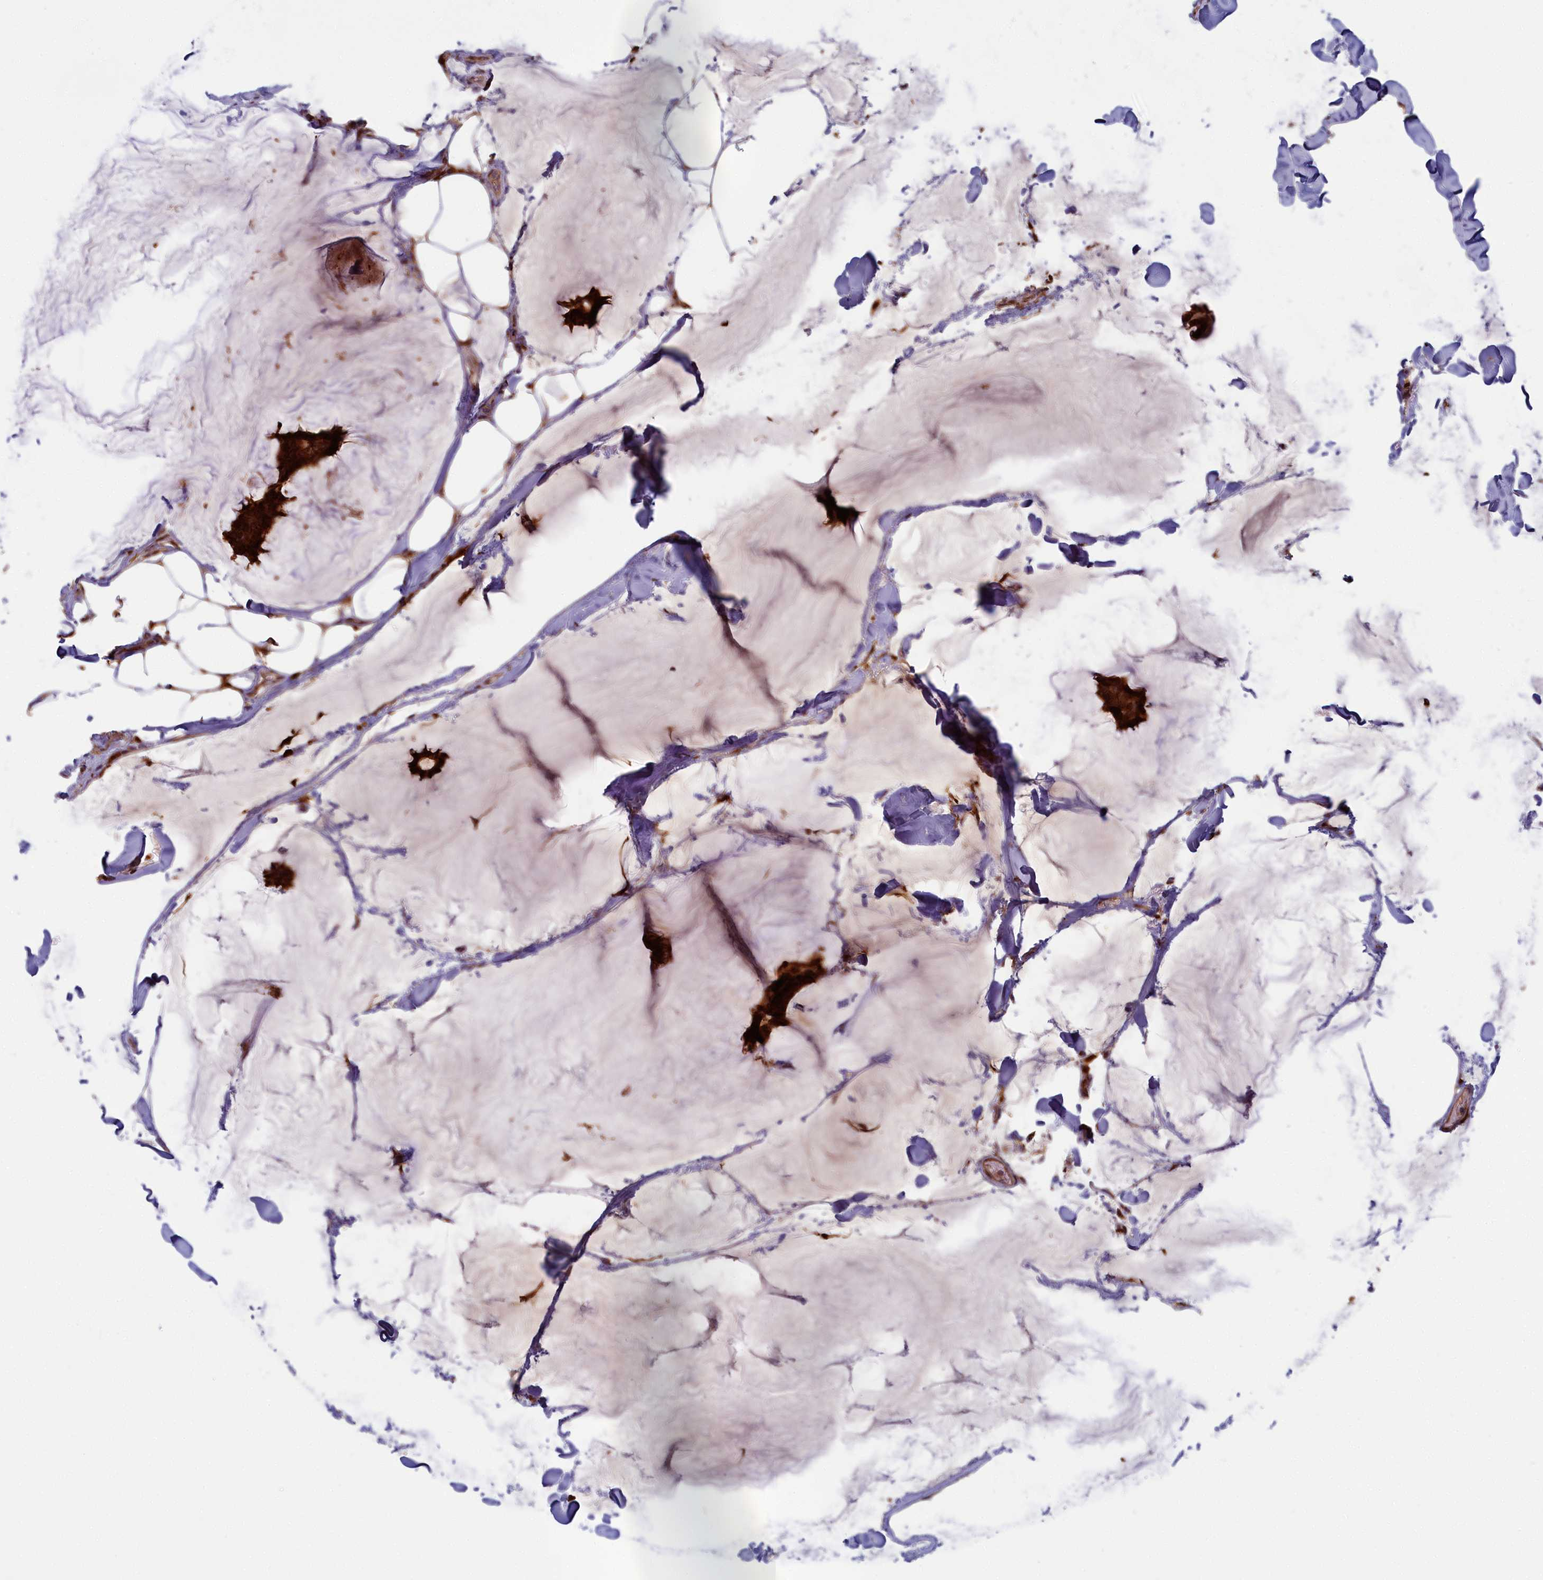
{"staining": {"intensity": "strong", "quantity": ">75%", "location": "cytoplasmic/membranous"}, "tissue": "breast cancer", "cell_type": "Tumor cells", "image_type": "cancer", "snomed": [{"axis": "morphology", "description": "Duct carcinoma"}, {"axis": "topography", "description": "Breast"}], "caption": "Invasive ductal carcinoma (breast) stained with a protein marker demonstrates strong staining in tumor cells.", "gene": "BLVRB", "patient": {"sex": "female", "age": 93}}